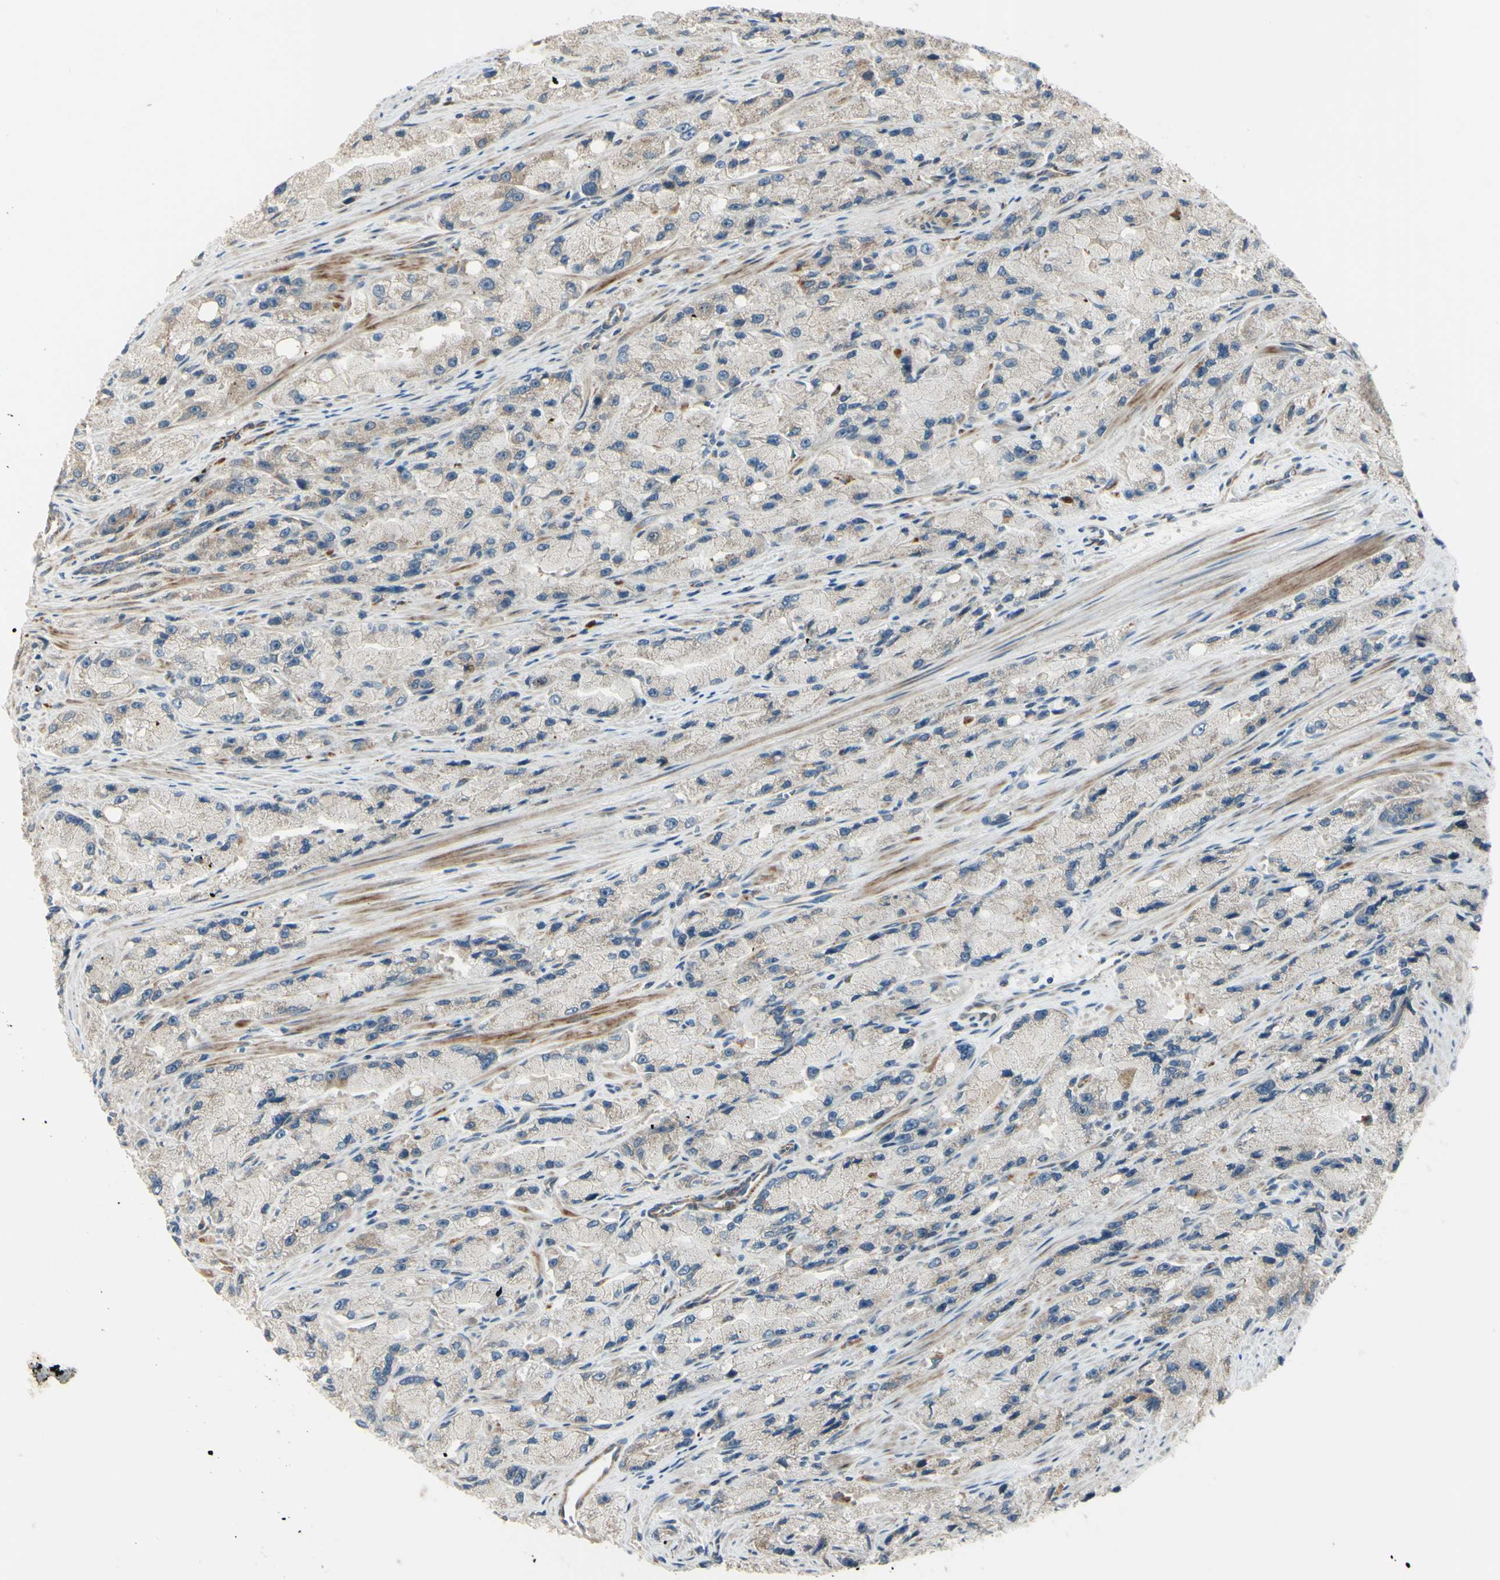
{"staining": {"intensity": "weak", "quantity": "<25%", "location": "cytoplasmic/membranous"}, "tissue": "prostate cancer", "cell_type": "Tumor cells", "image_type": "cancer", "snomed": [{"axis": "morphology", "description": "Adenocarcinoma, High grade"}, {"axis": "topography", "description": "Prostate"}], "caption": "Tumor cells show no significant protein expression in prostate cancer (high-grade adenocarcinoma).", "gene": "NDFIP1", "patient": {"sex": "male", "age": 58}}